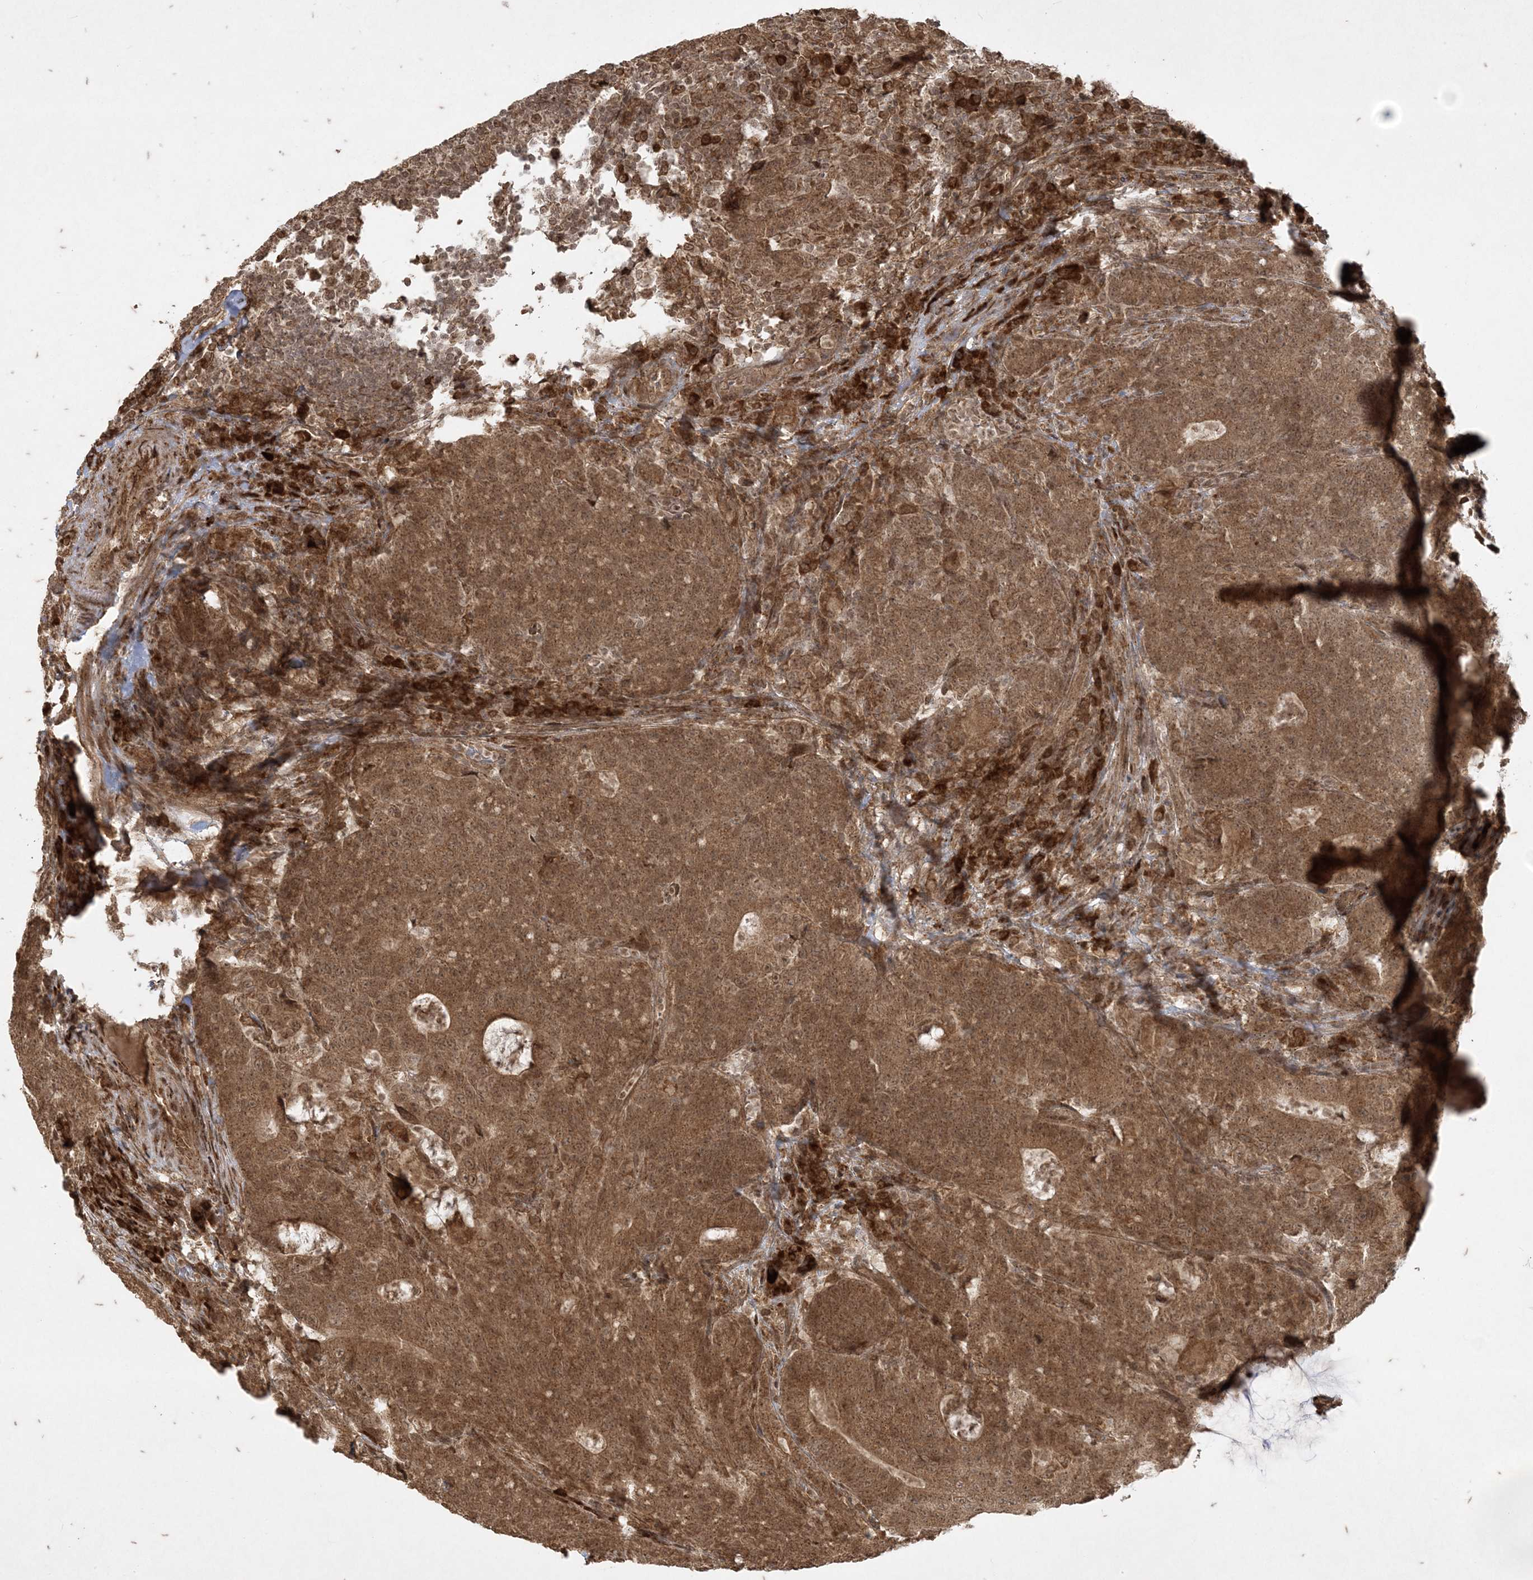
{"staining": {"intensity": "strong", "quantity": ">75%", "location": "cytoplasmic/membranous"}, "tissue": "colorectal cancer", "cell_type": "Tumor cells", "image_type": "cancer", "snomed": [{"axis": "morphology", "description": "Normal tissue, NOS"}, {"axis": "morphology", "description": "Adenocarcinoma, NOS"}, {"axis": "topography", "description": "Colon"}], "caption": "Tumor cells demonstrate high levels of strong cytoplasmic/membranous positivity in about >75% of cells in human colorectal adenocarcinoma.", "gene": "RRAS", "patient": {"sex": "female", "age": 75}}